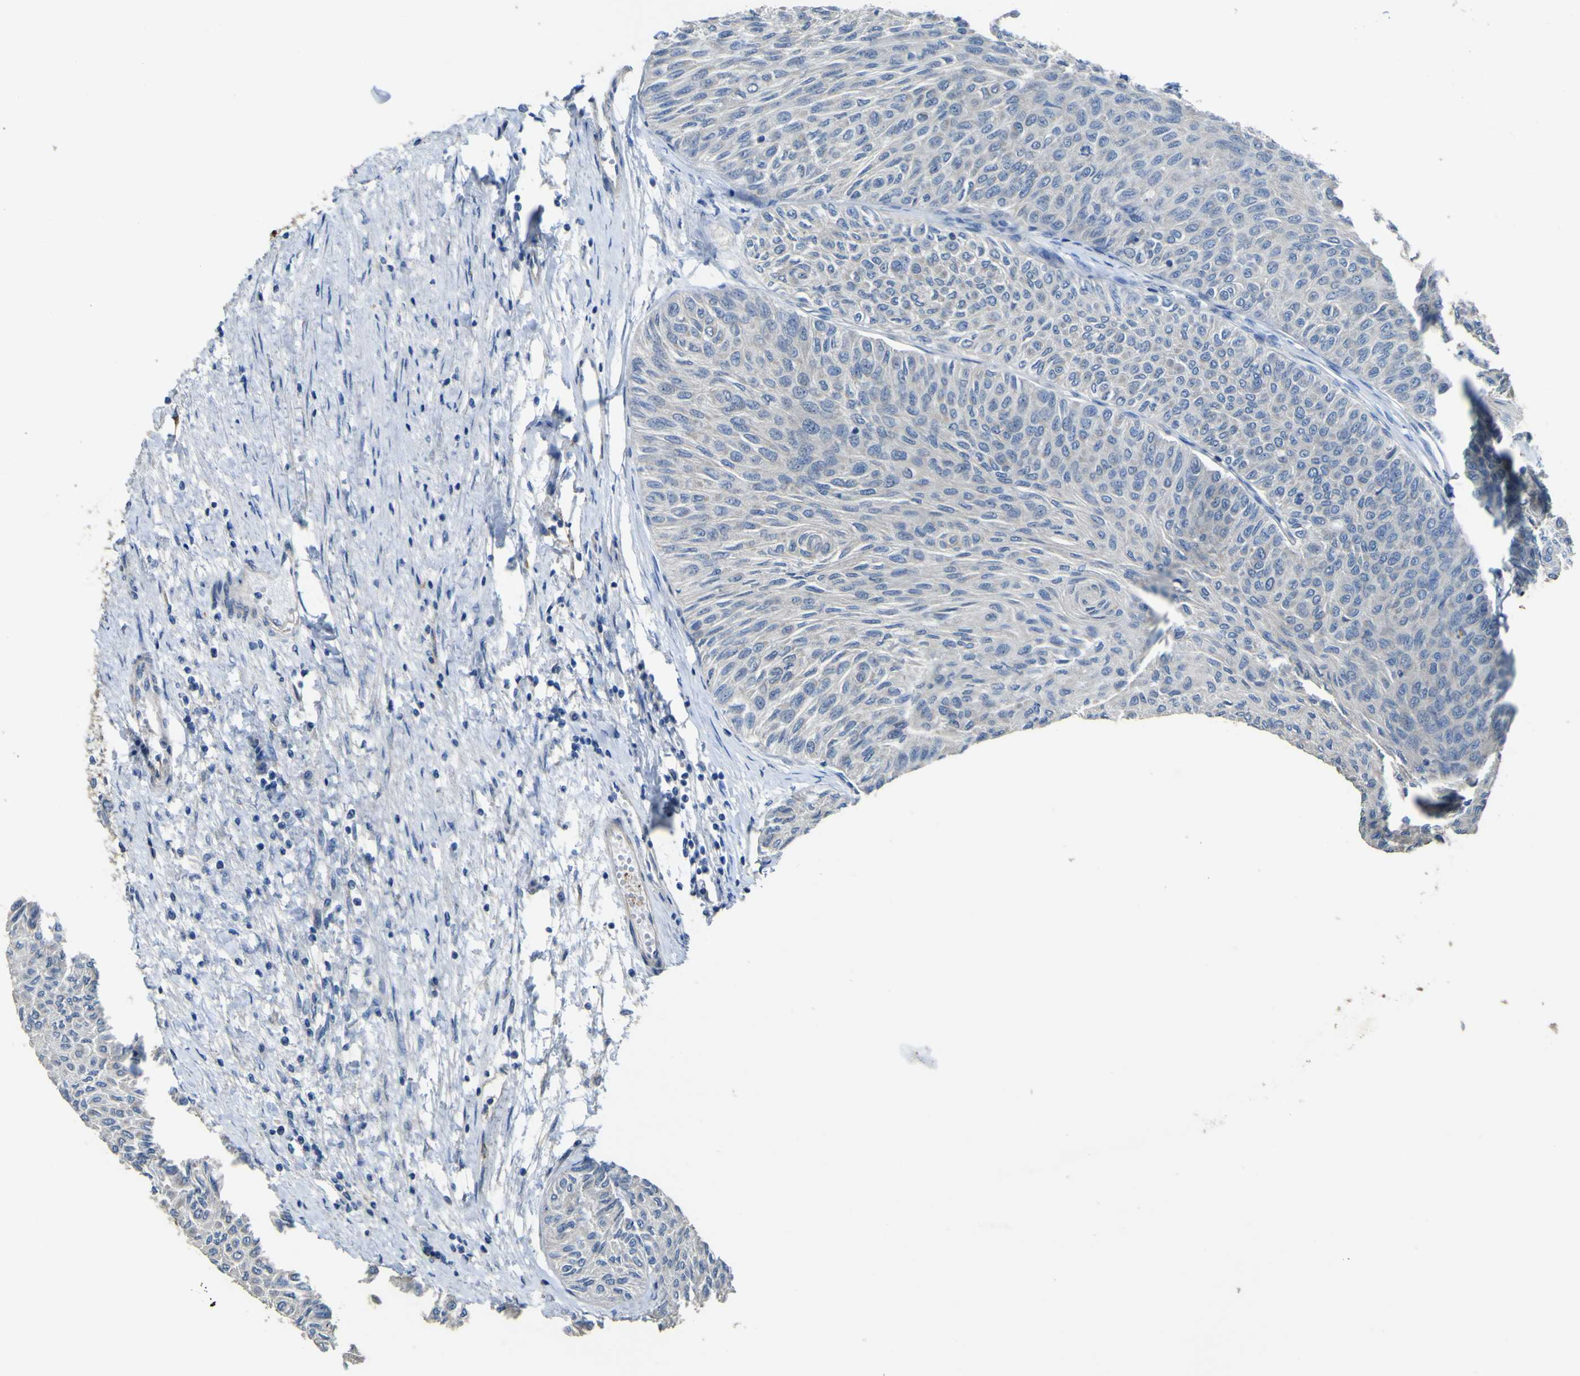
{"staining": {"intensity": "negative", "quantity": "none", "location": "none"}, "tissue": "urothelial cancer", "cell_type": "Tumor cells", "image_type": "cancer", "snomed": [{"axis": "morphology", "description": "Urothelial carcinoma, Low grade"}, {"axis": "topography", "description": "Urinary bladder"}], "caption": "The immunohistochemistry photomicrograph has no significant staining in tumor cells of low-grade urothelial carcinoma tissue. Nuclei are stained in blue.", "gene": "ALDH18A1", "patient": {"sex": "male", "age": 78}}